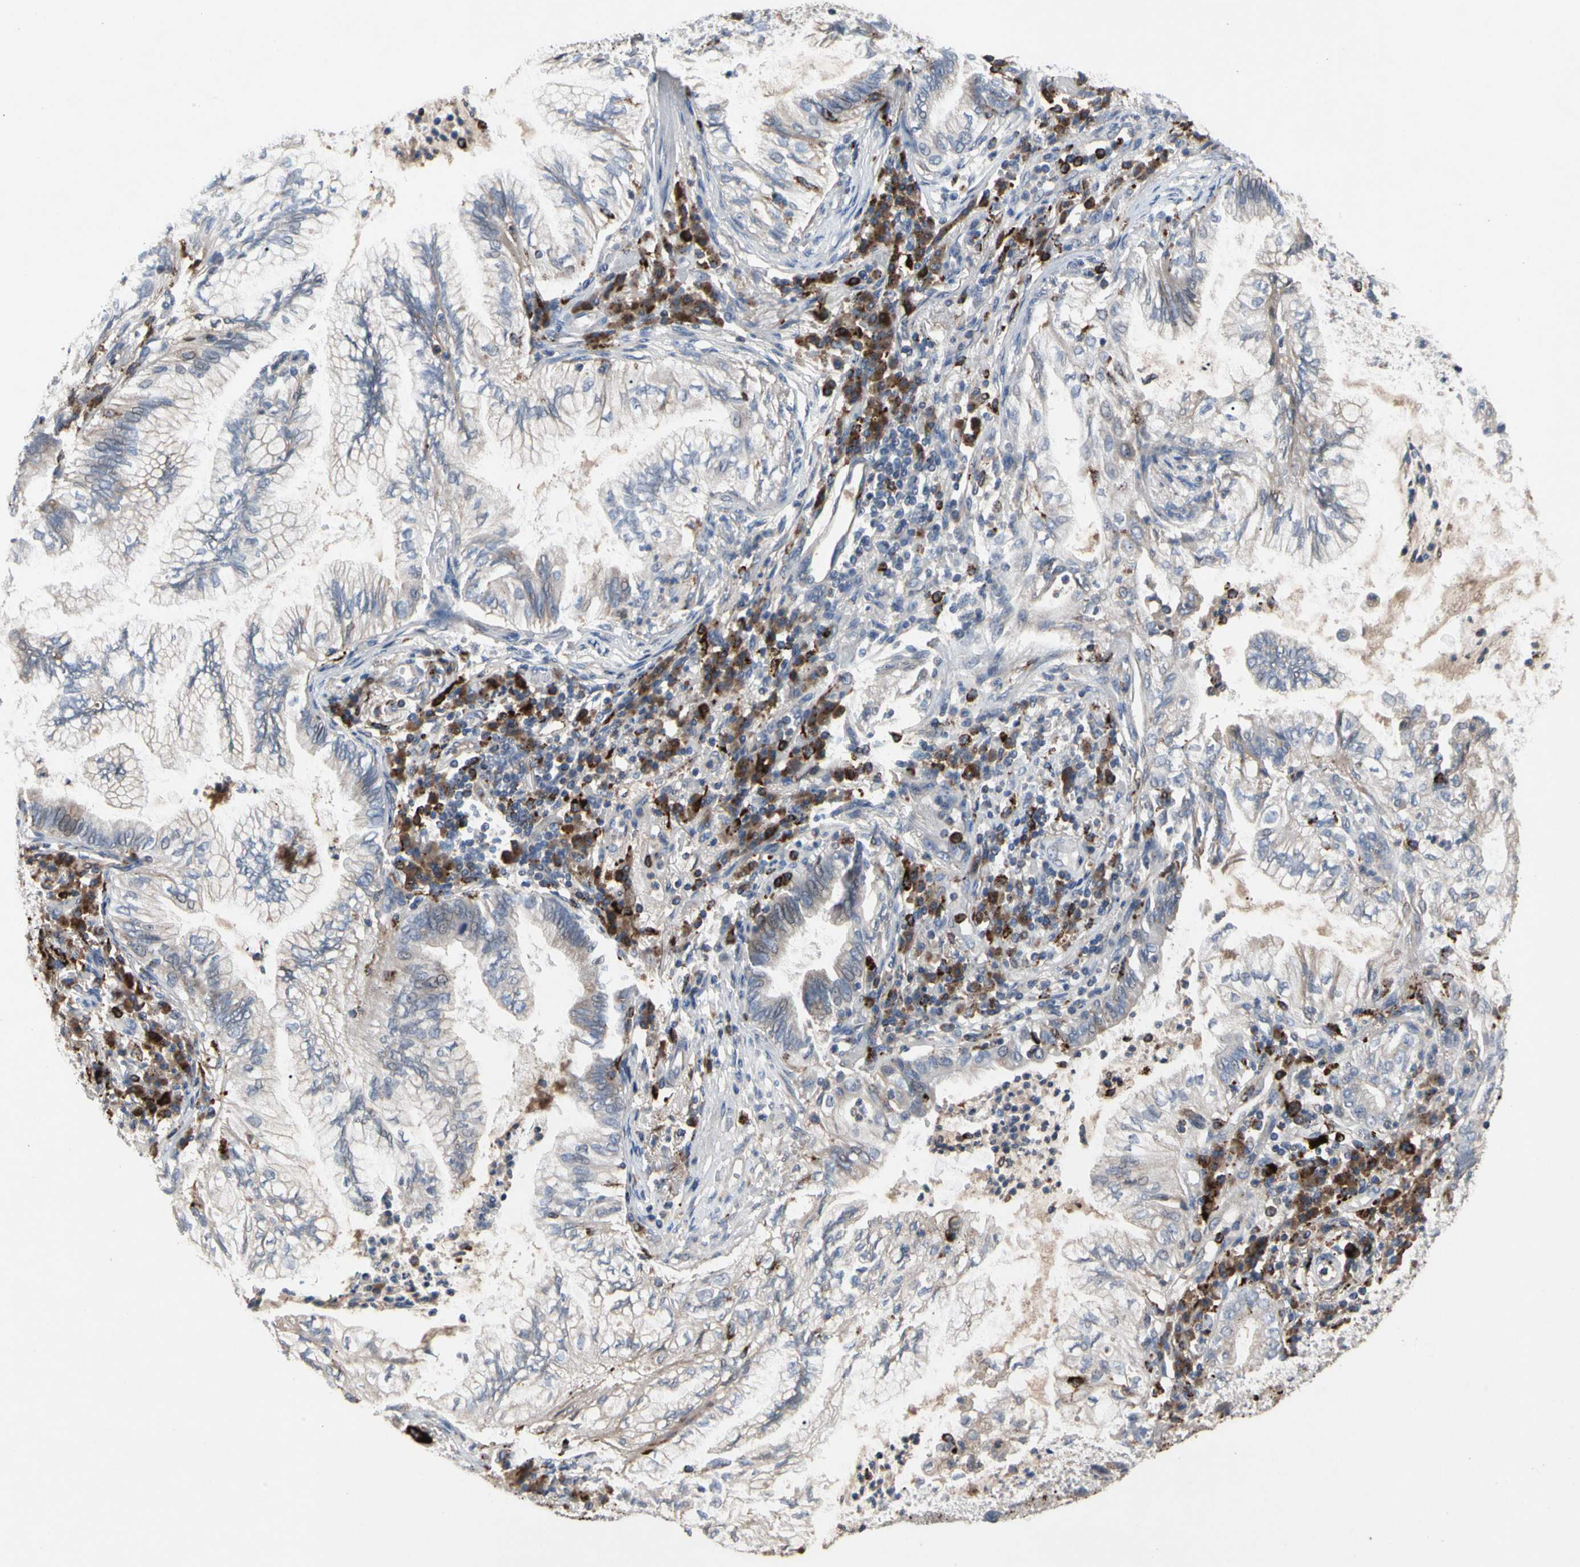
{"staining": {"intensity": "weak", "quantity": "<25%", "location": "cytoplasmic/membranous"}, "tissue": "lung cancer", "cell_type": "Tumor cells", "image_type": "cancer", "snomed": [{"axis": "morphology", "description": "Normal tissue, NOS"}, {"axis": "morphology", "description": "Adenocarcinoma, NOS"}, {"axis": "topography", "description": "Bronchus"}, {"axis": "topography", "description": "Lung"}], "caption": "Protein analysis of lung cancer (adenocarcinoma) exhibits no significant staining in tumor cells. Brightfield microscopy of immunohistochemistry stained with DAB (3,3'-diaminobenzidine) (brown) and hematoxylin (blue), captured at high magnification.", "gene": "ADA2", "patient": {"sex": "female", "age": 70}}